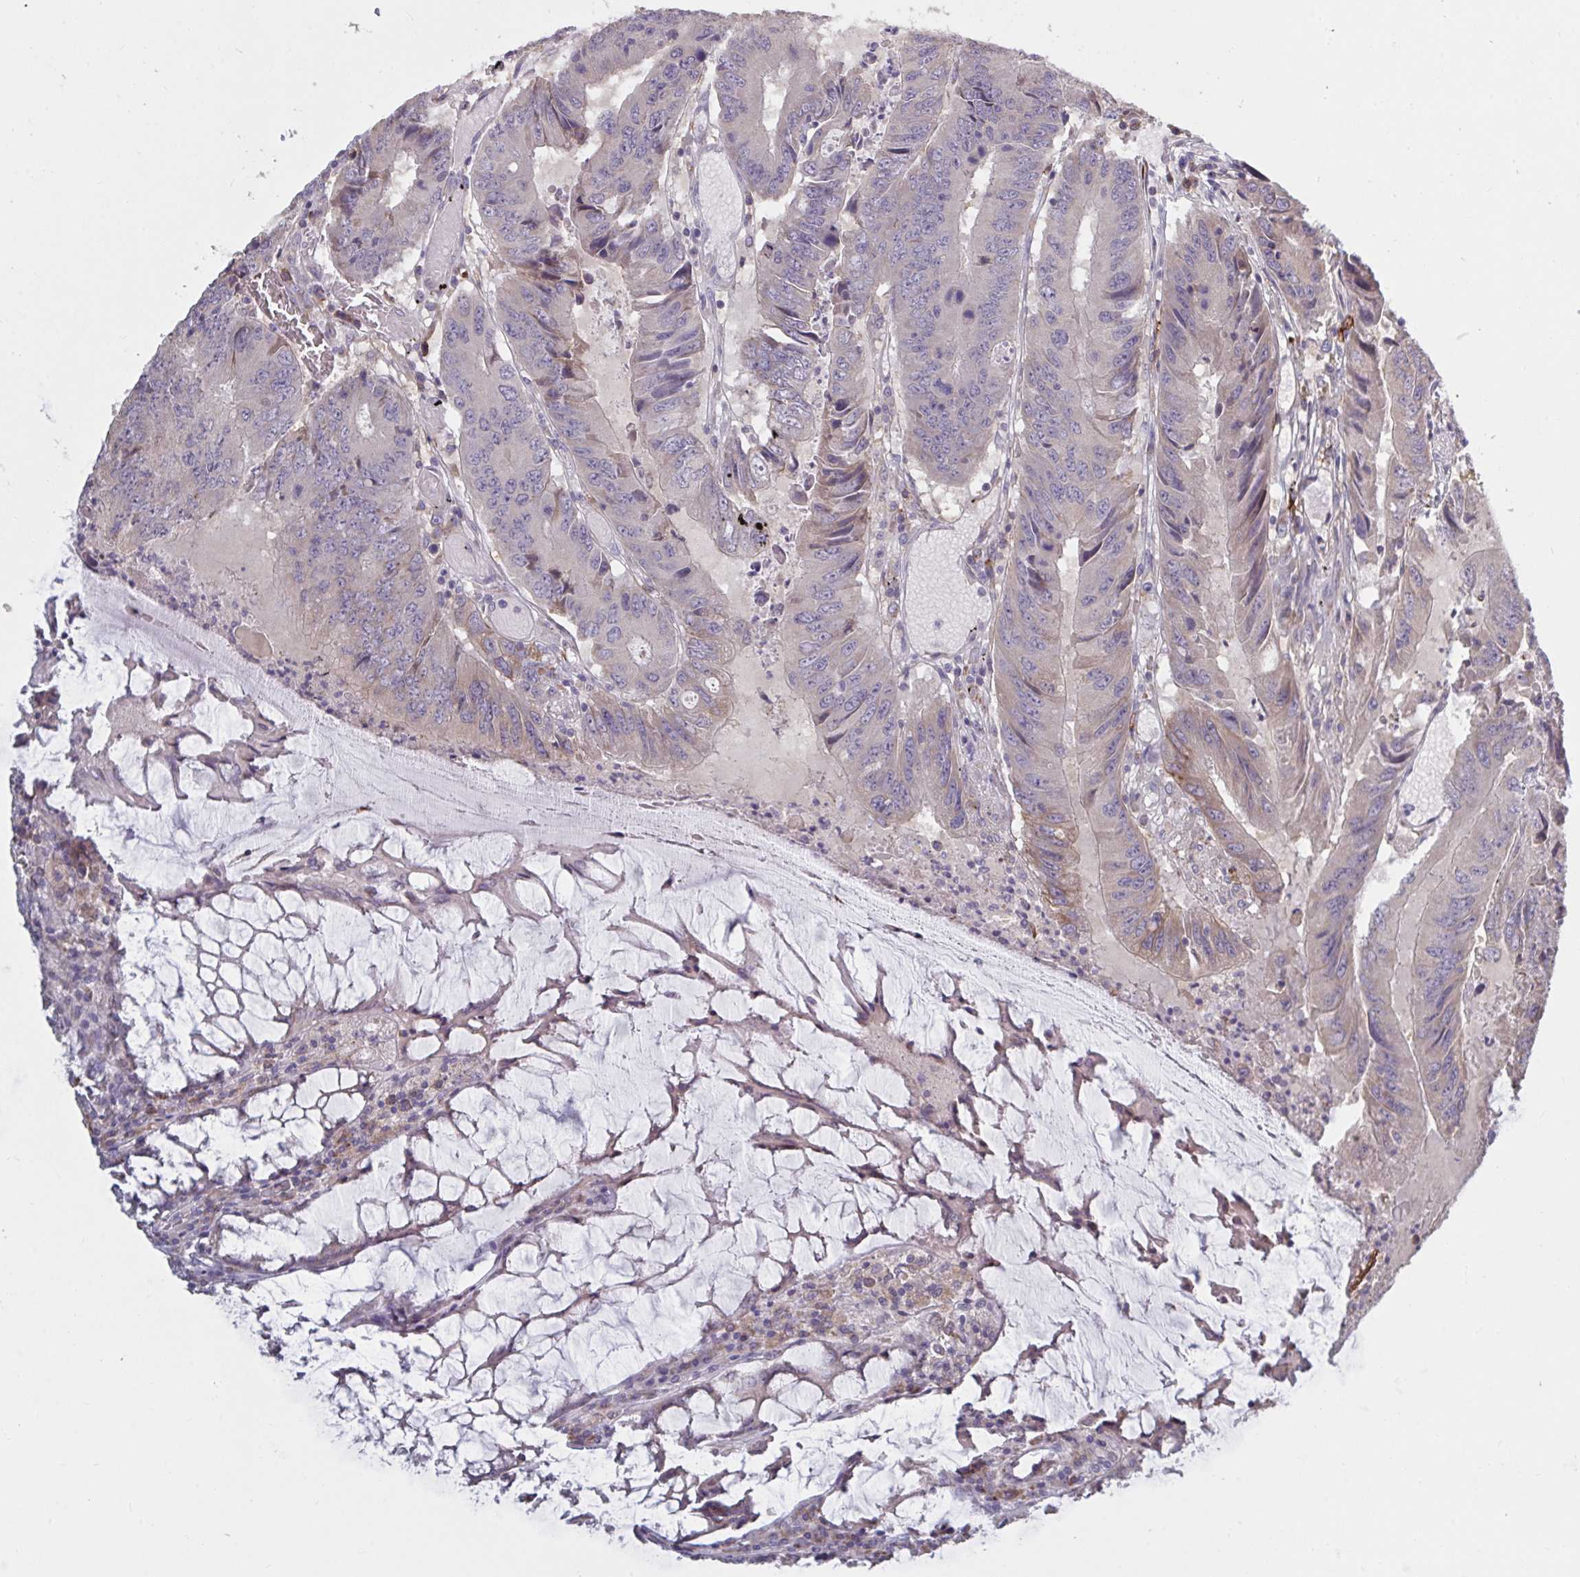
{"staining": {"intensity": "weak", "quantity": "<25%", "location": "cytoplasmic/membranous"}, "tissue": "colorectal cancer", "cell_type": "Tumor cells", "image_type": "cancer", "snomed": [{"axis": "morphology", "description": "Adenocarcinoma, NOS"}, {"axis": "topography", "description": "Colon"}], "caption": "Colorectal cancer was stained to show a protein in brown. There is no significant staining in tumor cells.", "gene": "CD1E", "patient": {"sex": "male", "age": 53}}